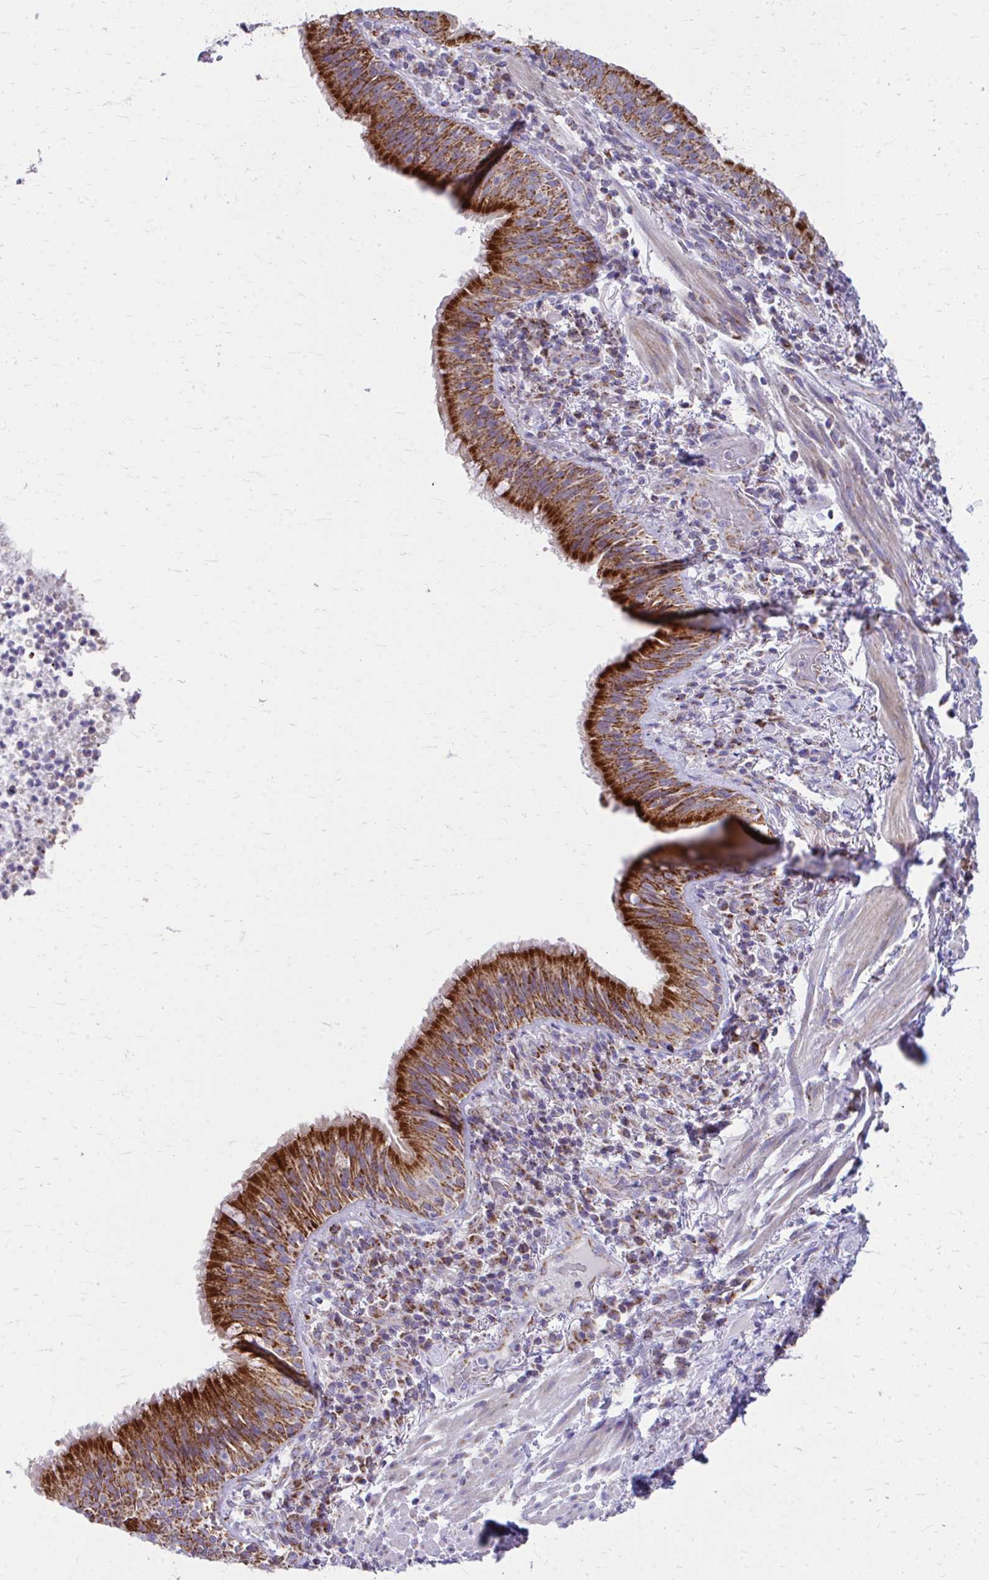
{"staining": {"intensity": "strong", "quantity": ">75%", "location": "cytoplasmic/membranous"}, "tissue": "bronchus", "cell_type": "Respiratory epithelial cells", "image_type": "normal", "snomed": [{"axis": "morphology", "description": "Normal tissue, NOS"}, {"axis": "topography", "description": "Cartilage tissue"}, {"axis": "topography", "description": "Bronchus"}], "caption": "Immunohistochemical staining of normal human bronchus demonstrates >75% levels of strong cytoplasmic/membranous protein expression in about >75% of respiratory epithelial cells.", "gene": "MRPL19", "patient": {"sex": "male", "age": 56}}